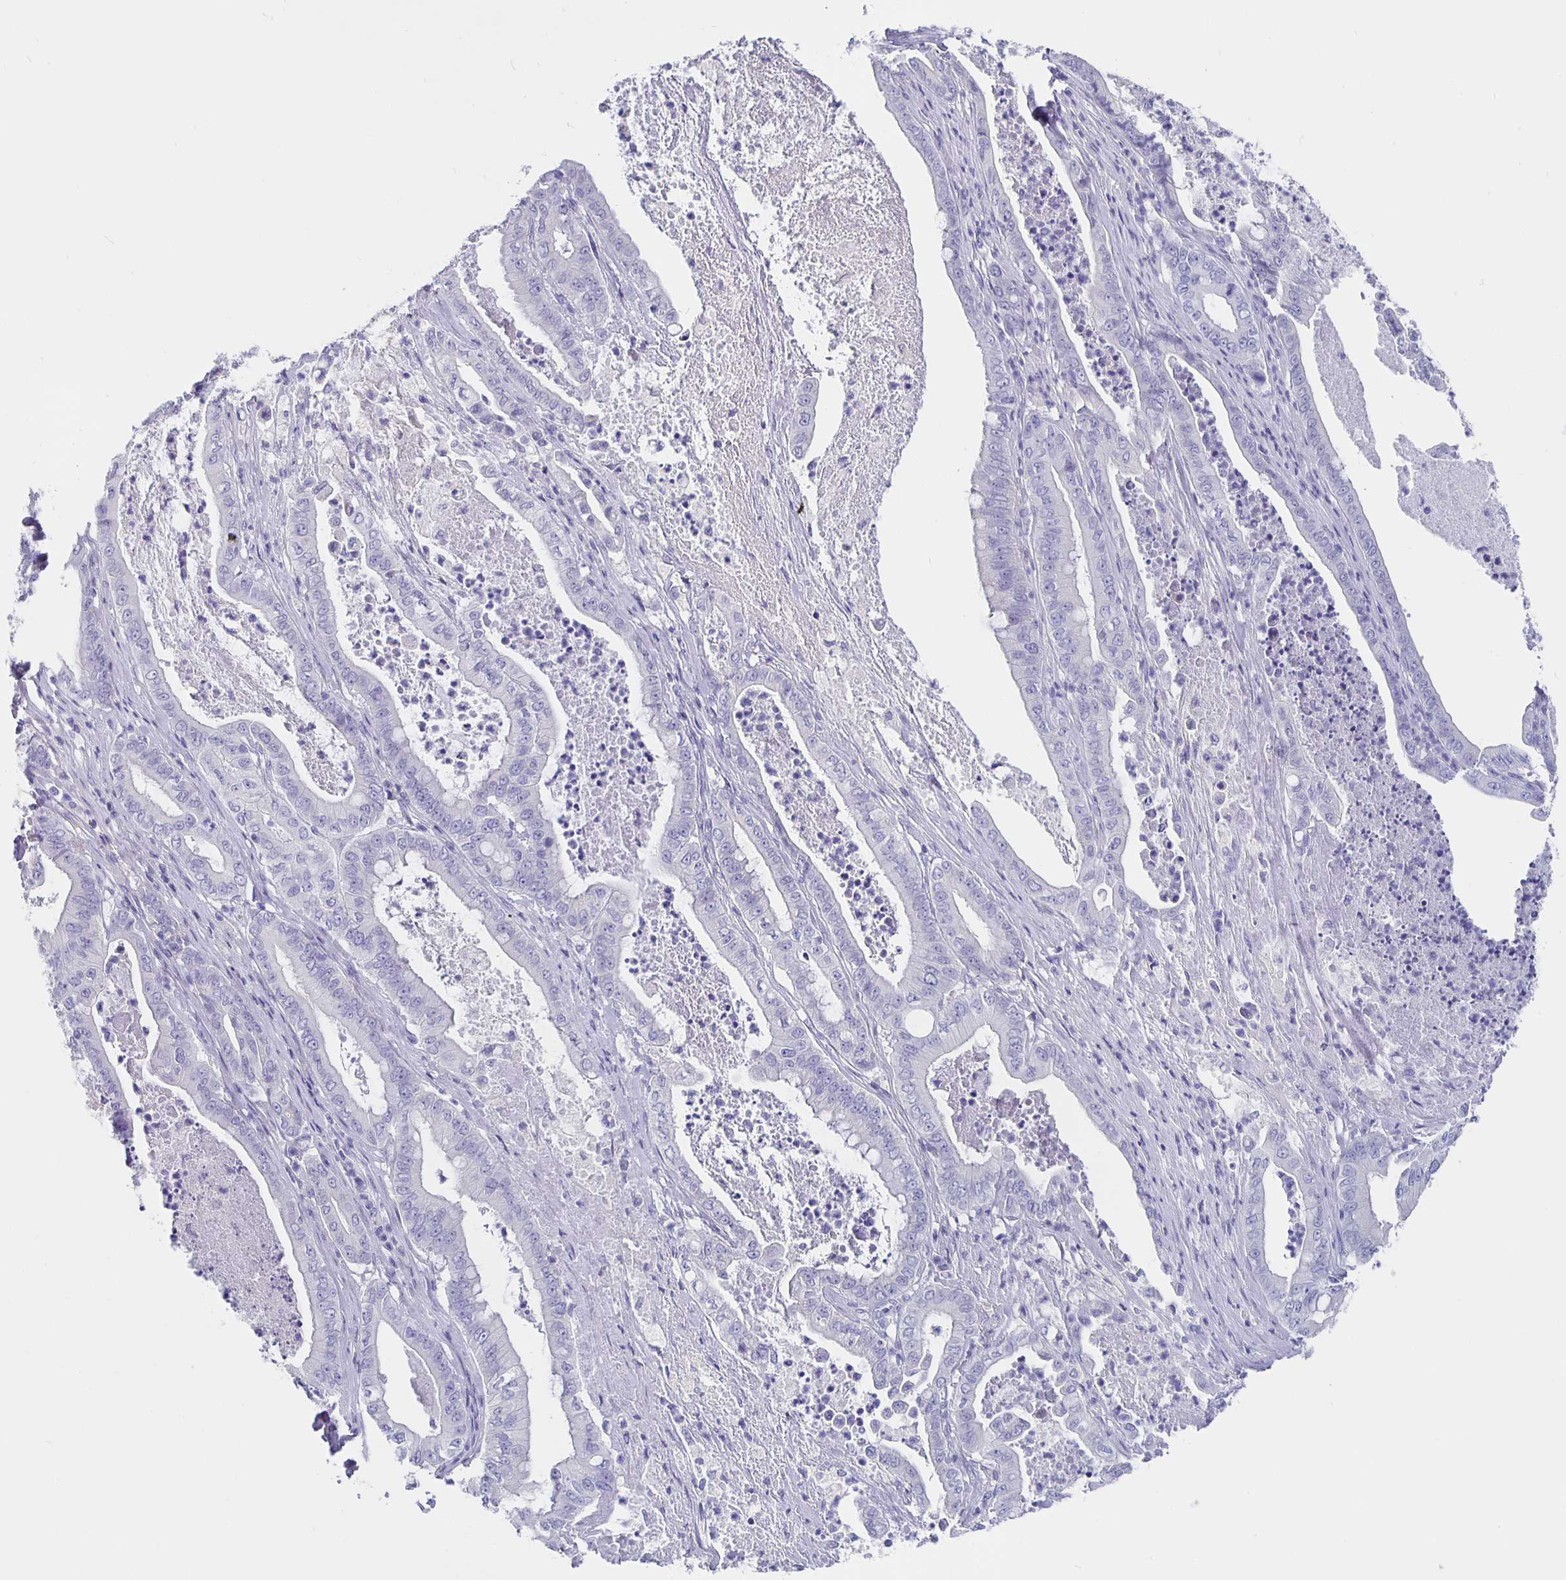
{"staining": {"intensity": "negative", "quantity": "none", "location": "none"}, "tissue": "pancreatic cancer", "cell_type": "Tumor cells", "image_type": "cancer", "snomed": [{"axis": "morphology", "description": "Adenocarcinoma, NOS"}, {"axis": "topography", "description": "Pancreas"}], "caption": "DAB (3,3'-diaminobenzidine) immunohistochemical staining of pancreatic cancer (adenocarcinoma) exhibits no significant positivity in tumor cells. (DAB (3,3'-diaminobenzidine) IHC, high magnification).", "gene": "CFAP74", "patient": {"sex": "male", "age": 71}}